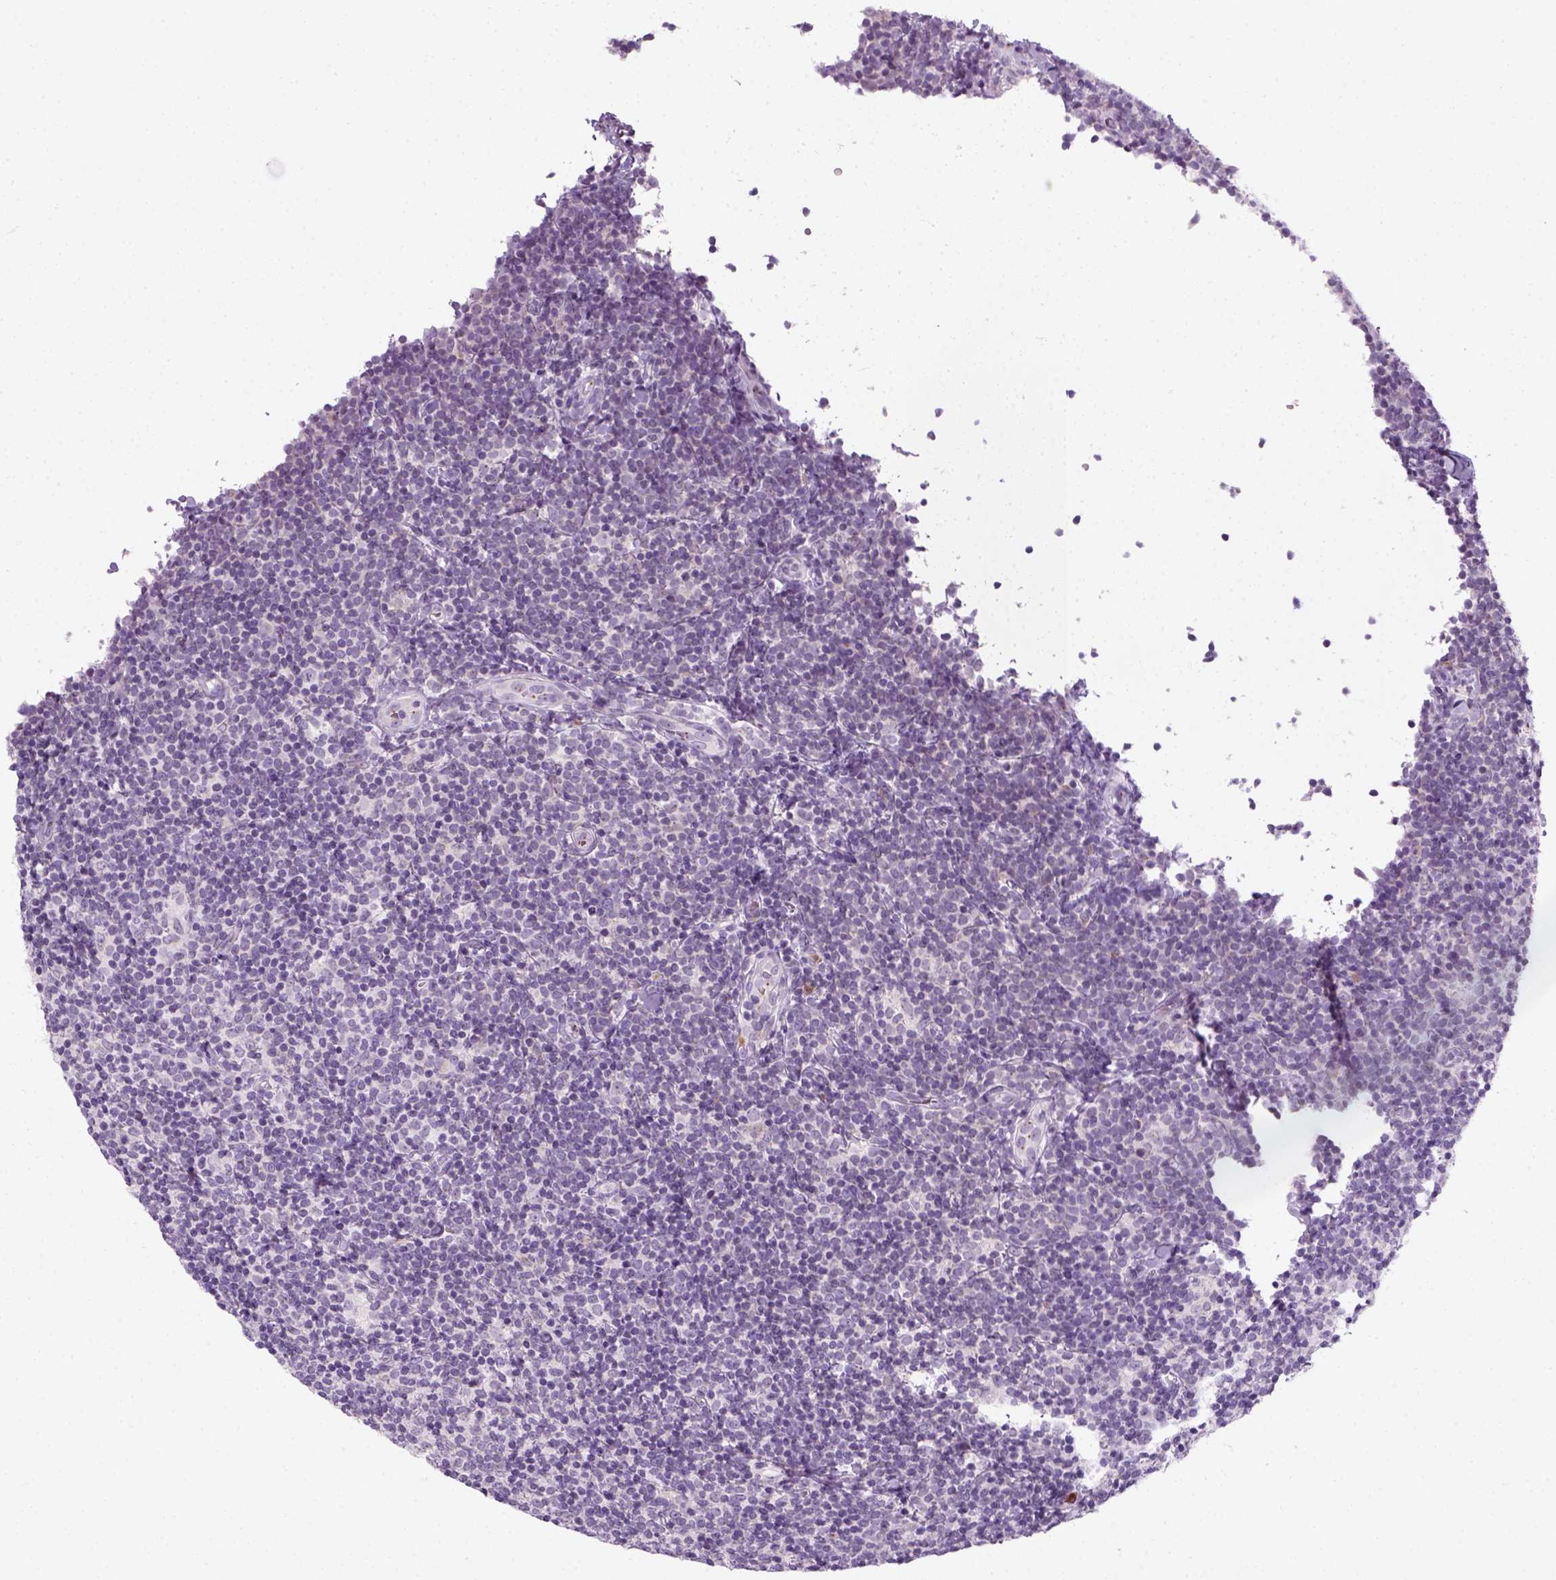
{"staining": {"intensity": "negative", "quantity": "none", "location": "none"}, "tissue": "lymphoma", "cell_type": "Tumor cells", "image_type": "cancer", "snomed": [{"axis": "morphology", "description": "Malignant lymphoma, non-Hodgkin's type, Low grade"}, {"axis": "topography", "description": "Lymph node"}], "caption": "Immunohistochemical staining of malignant lymphoma, non-Hodgkin's type (low-grade) displays no significant positivity in tumor cells.", "gene": "IL4", "patient": {"sex": "female", "age": 56}}